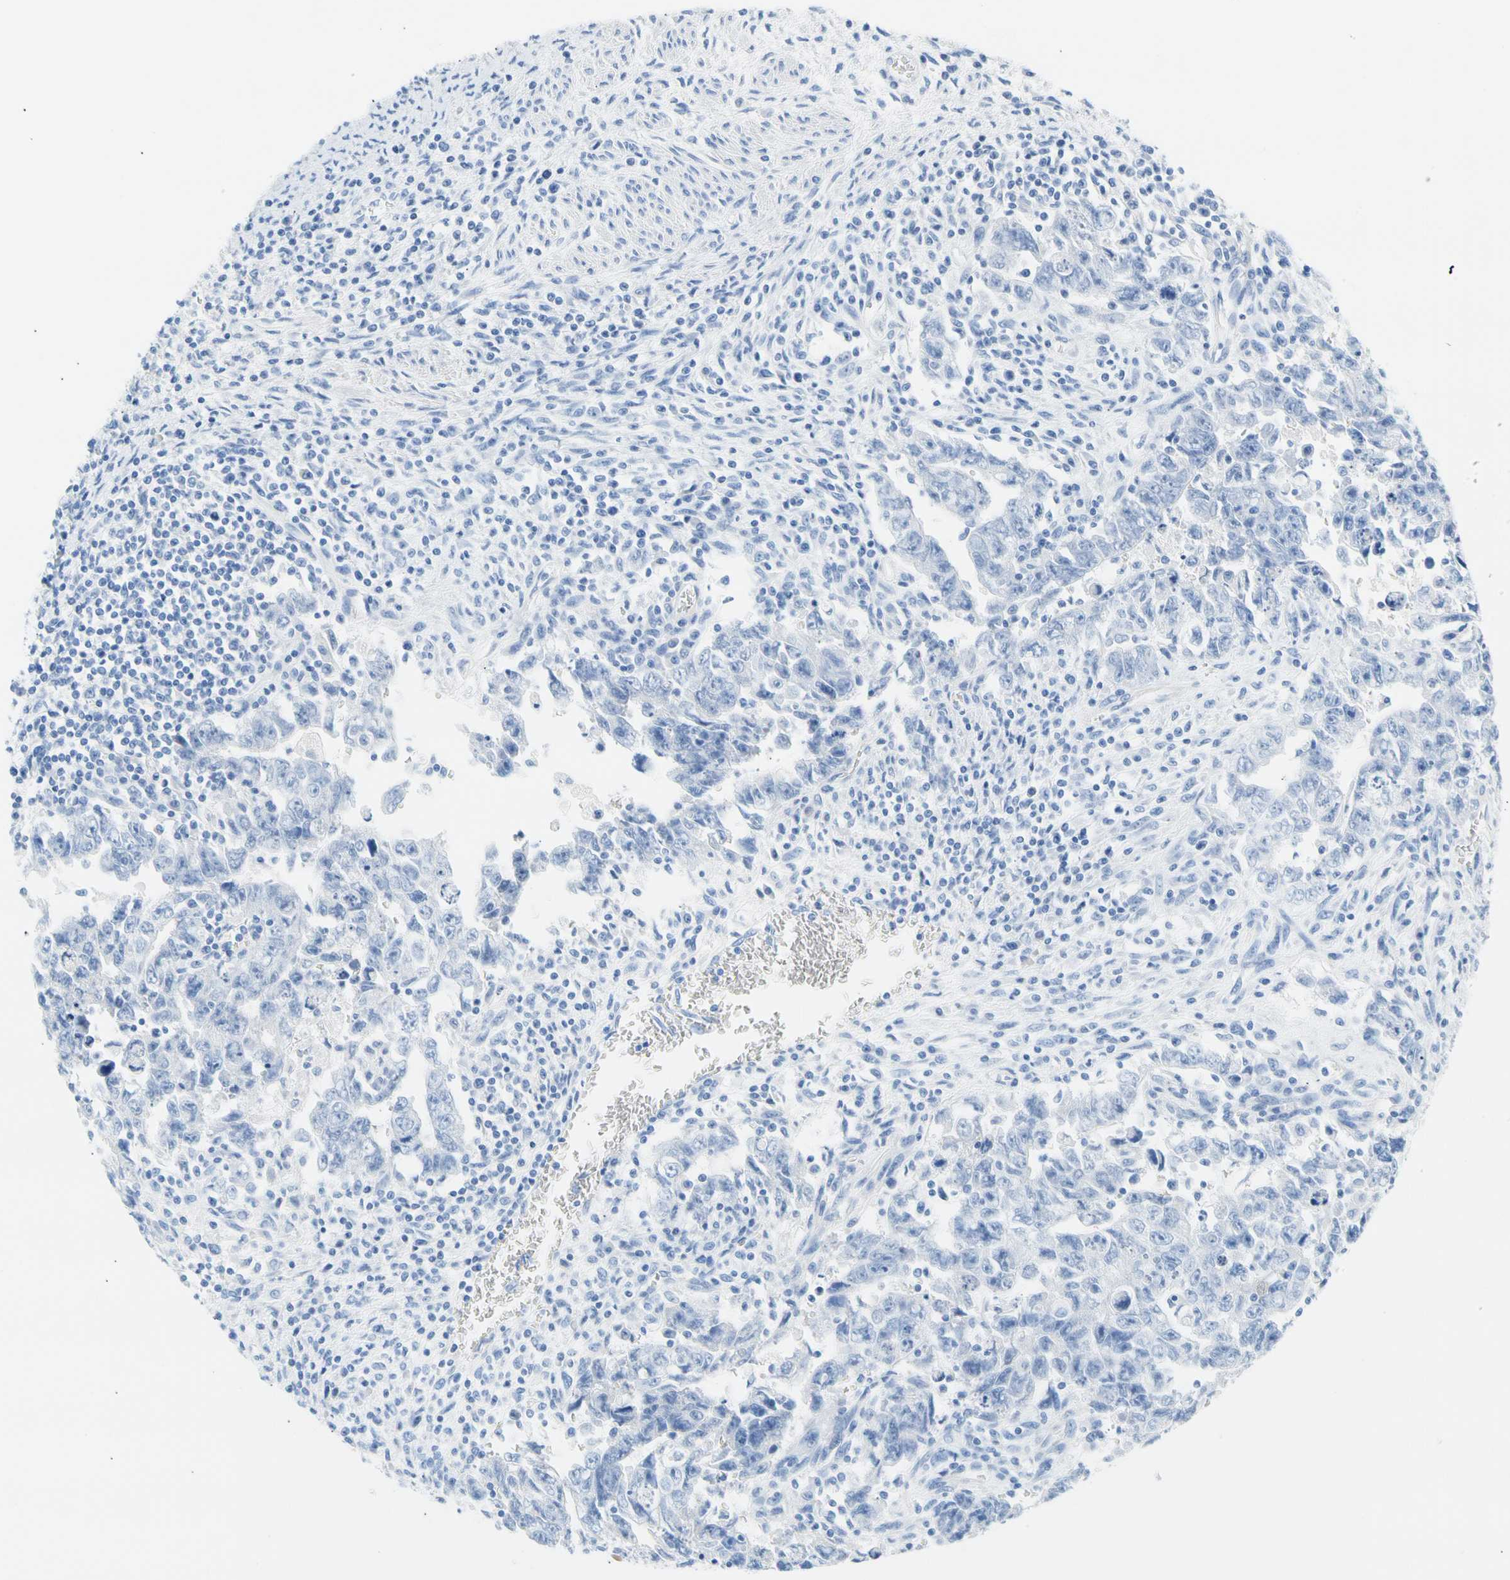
{"staining": {"intensity": "negative", "quantity": "none", "location": "none"}, "tissue": "testis cancer", "cell_type": "Tumor cells", "image_type": "cancer", "snomed": [{"axis": "morphology", "description": "Carcinoma, Embryonal, NOS"}, {"axis": "topography", "description": "Testis"}], "caption": "Immunohistochemical staining of embryonal carcinoma (testis) demonstrates no significant expression in tumor cells.", "gene": "CEL", "patient": {"sex": "male", "age": 28}}